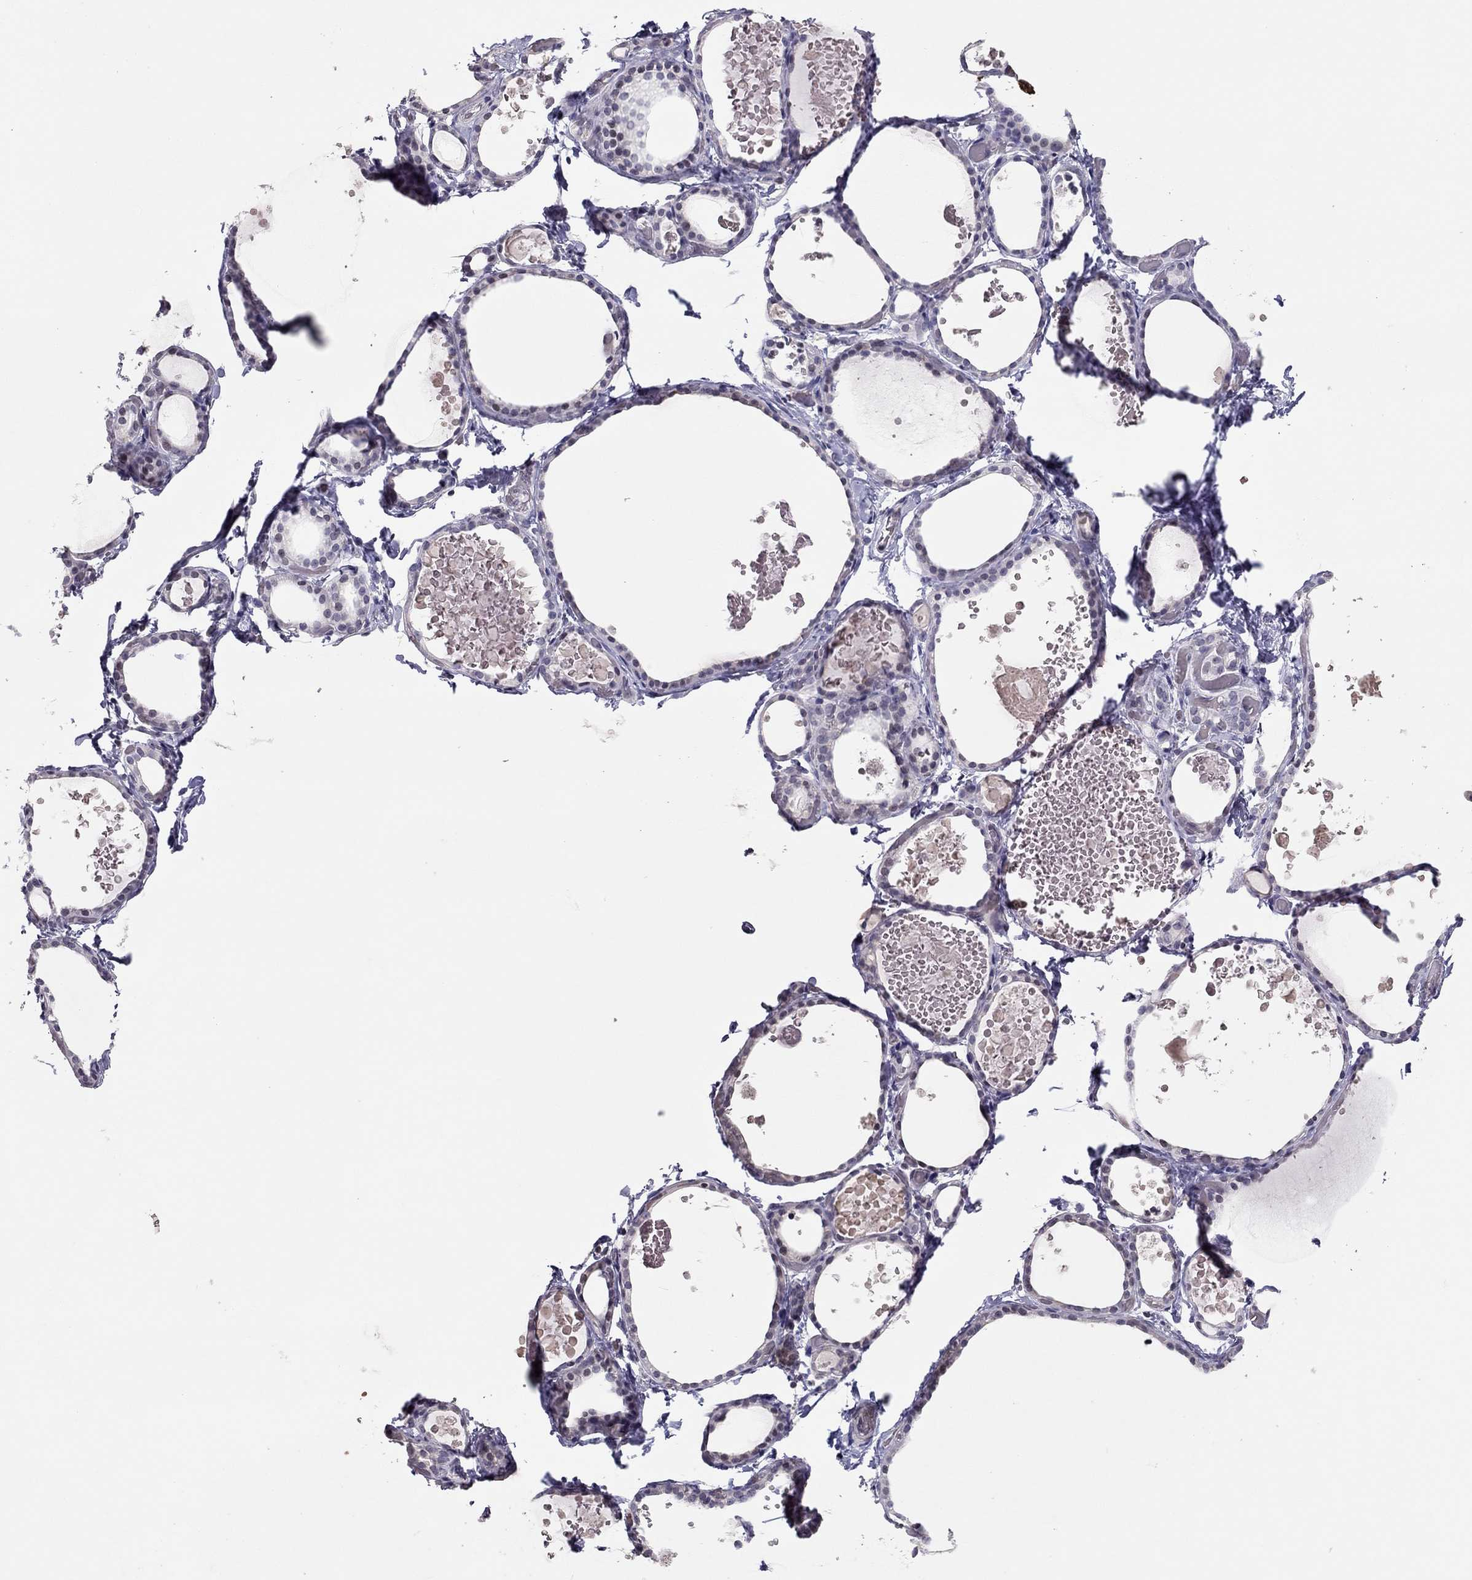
{"staining": {"intensity": "negative", "quantity": "none", "location": "none"}, "tissue": "thyroid gland", "cell_type": "Glandular cells", "image_type": "normal", "snomed": [{"axis": "morphology", "description": "Normal tissue, NOS"}, {"axis": "topography", "description": "Thyroid gland"}], "caption": "Immunohistochemistry of benign thyroid gland demonstrates no staining in glandular cells.", "gene": "TSHB", "patient": {"sex": "female", "age": 56}}